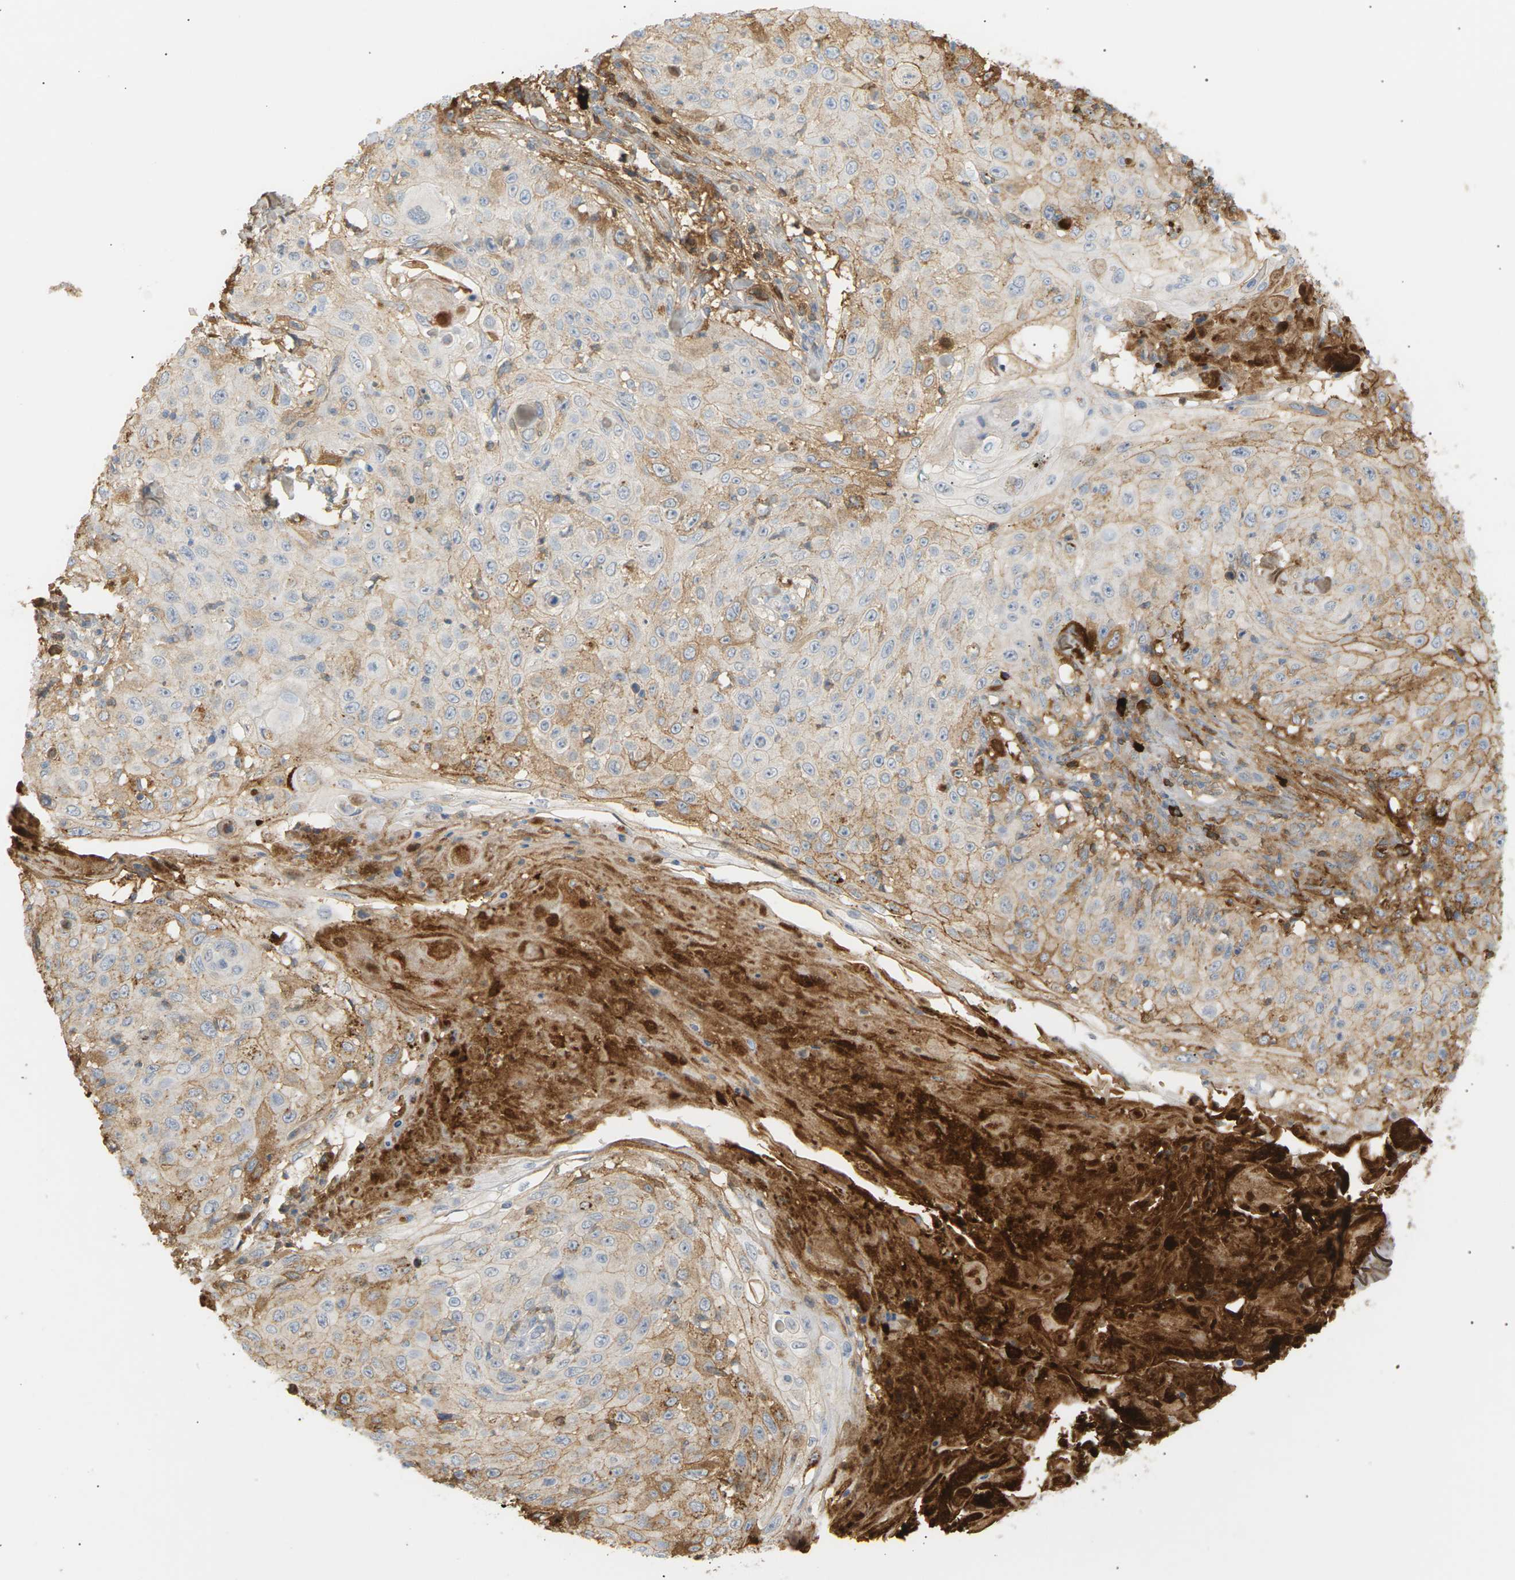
{"staining": {"intensity": "weak", "quantity": ">75%", "location": "cytoplasmic/membranous"}, "tissue": "skin cancer", "cell_type": "Tumor cells", "image_type": "cancer", "snomed": [{"axis": "morphology", "description": "Squamous cell carcinoma, NOS"}, {"axis": "topography", "description": "Skin"}], "caption": "Immunohistochemistry (DAB (3,3'-diaminobenzidine)) staining of human squamous cell carcinoma (skin) exhibits weak cytoplasmic/membranous protein expression in about >75% of tumor cells.", "gene": "IGLC3", "patient": {"sex": "male", "age": 86}}